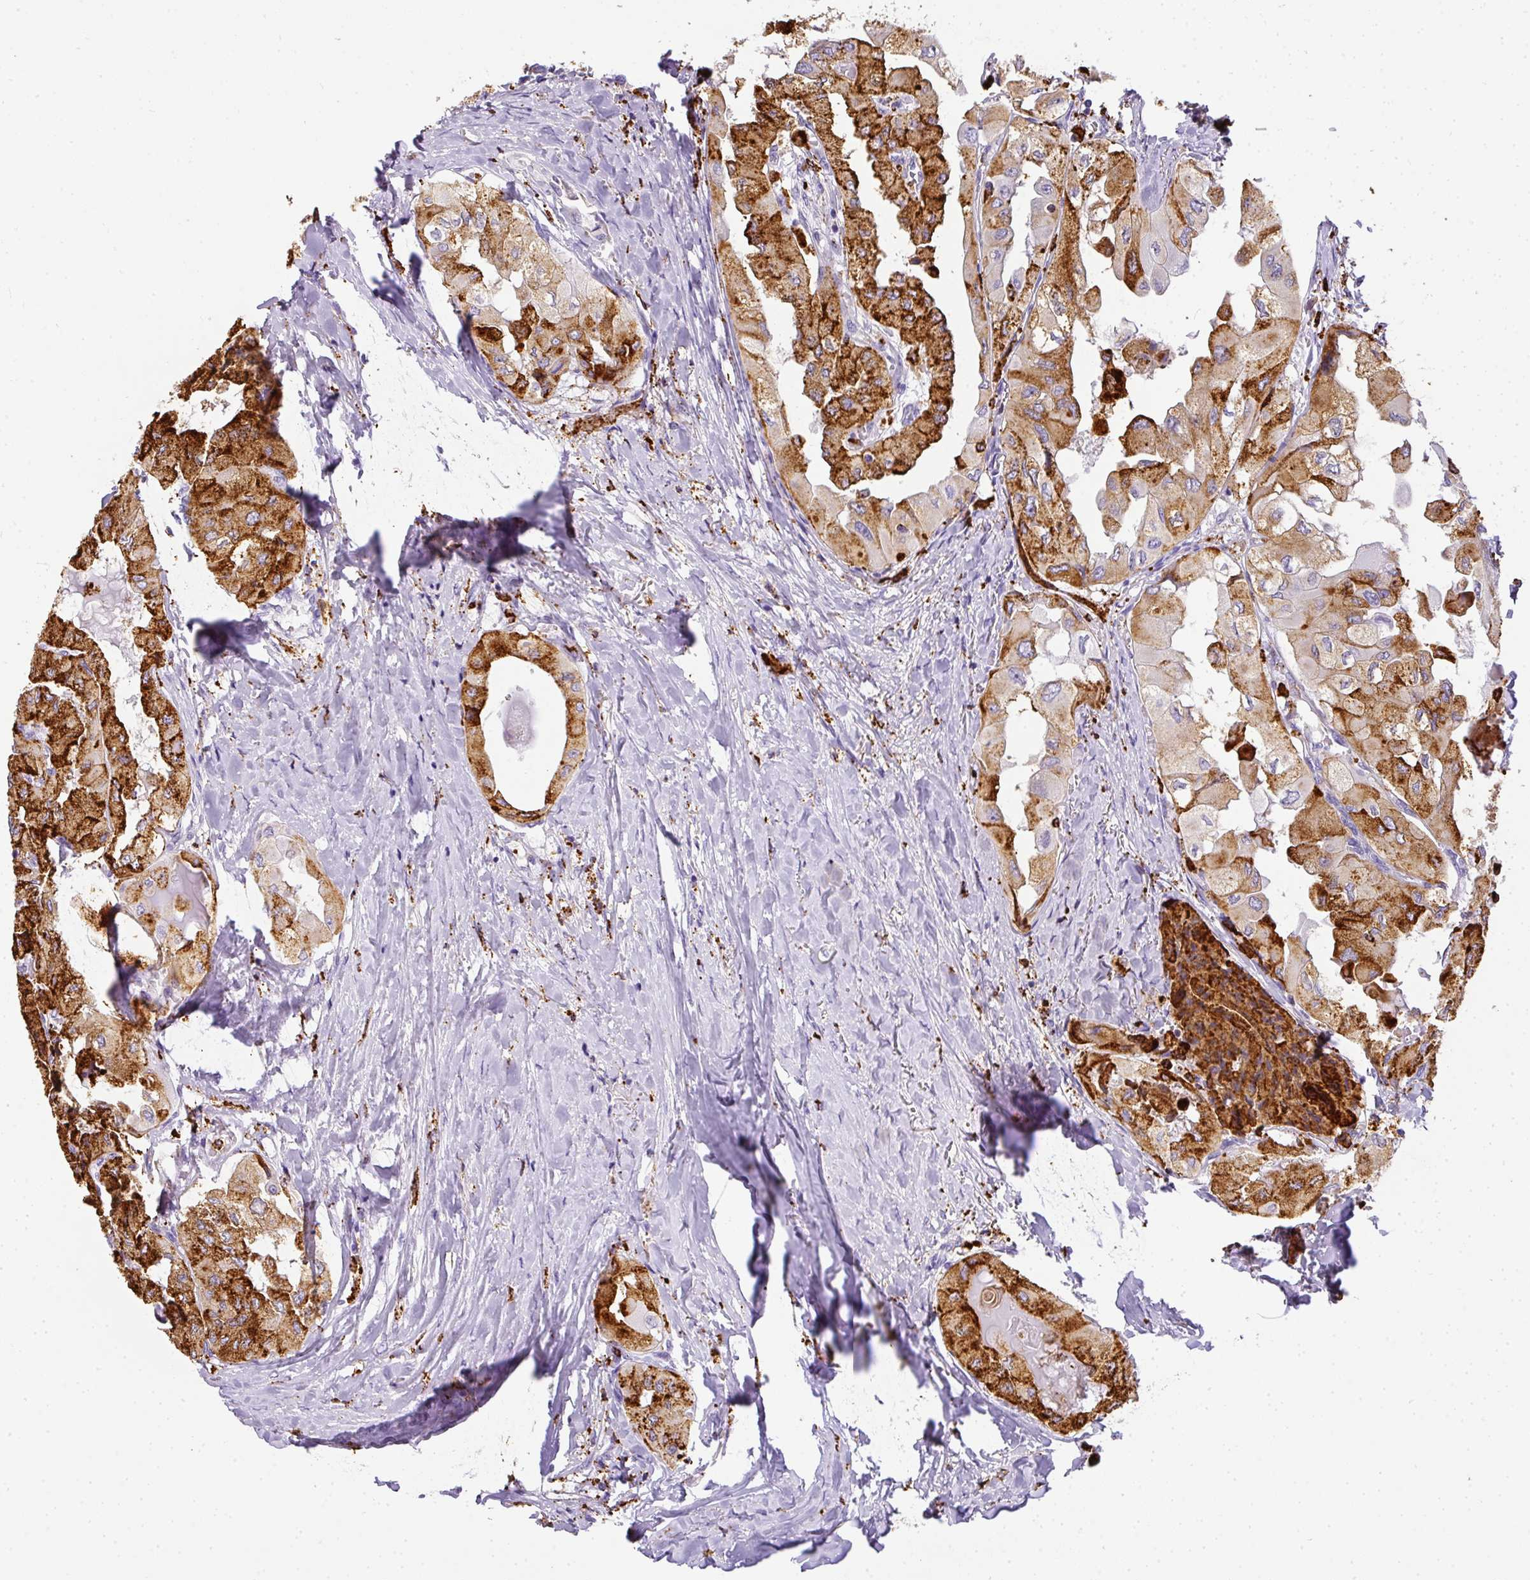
{"staining": {"intensity": "strong", "quantity": "25%-75%", "location": "cytoplasmic/membranous"}, "tissue": "thyroid cancer", "cell_type": "Tumor cells", "image_type": "cancer", "snomed": [{"axis": "morphology", "description": "Normal tissue, NOS"}, {"axis": "morphology", "description": "Papillary adenocarcinoma, NOS"}, {"axis": "topography", "description": "Thyroid gland"}], "caption": "Immunohistochemistry (DAB (3,3'-diaminobenzidine)) staining of papillary adenocarcinoma (thyroid) reveals strong cytoplasmic/membranous protein positivity in about 25%-75% of tumor cells.", "gene": "MMACHC", "patient": {"sex": "female", "age": 59}}